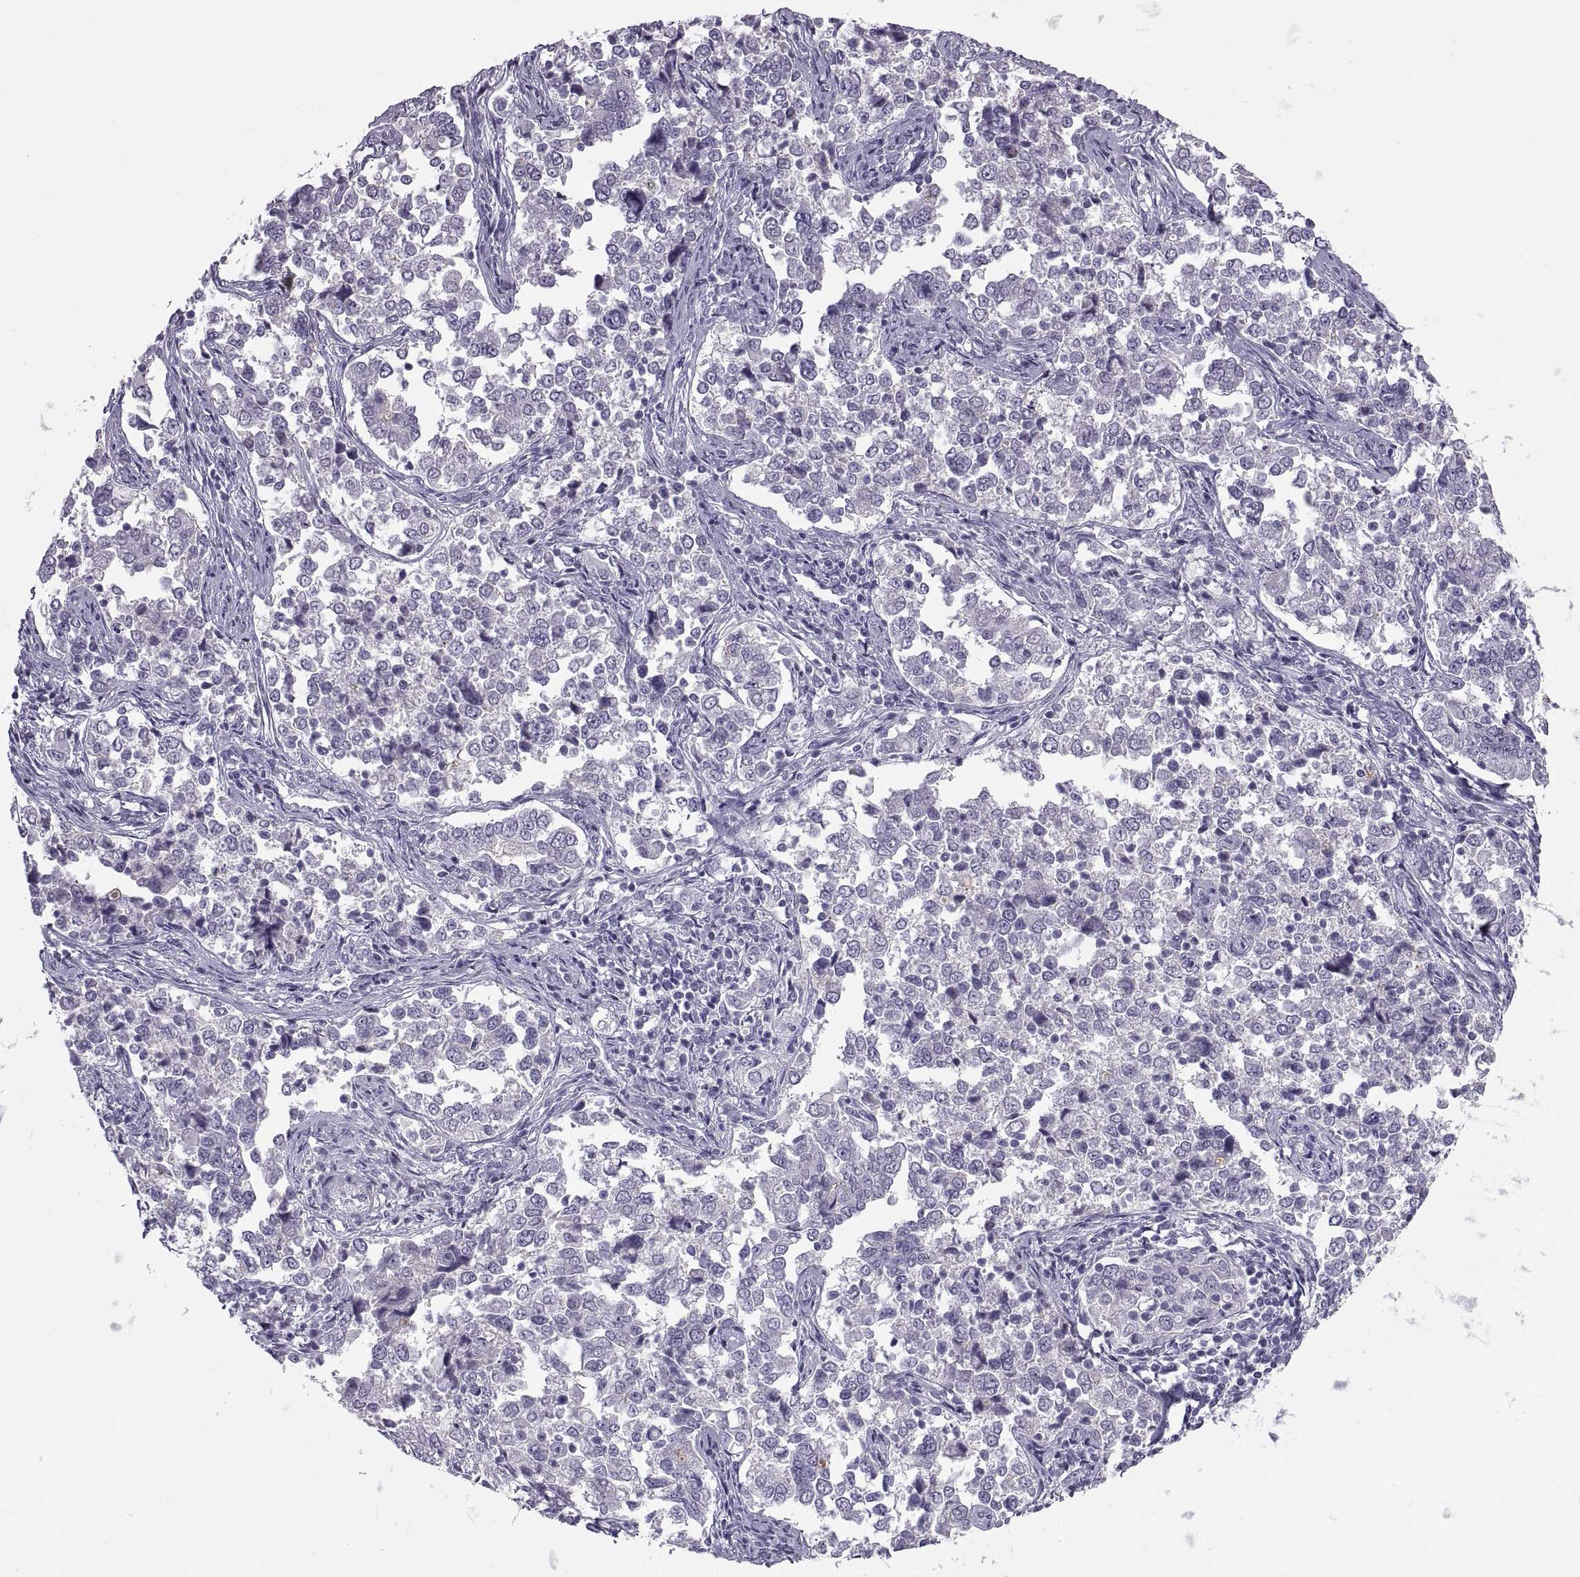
{"staining": {"intensity": "negative", "quantity": "none", "location": "none"}, "tissue": "endometrial cancer", "cell_type": "Tumor cells", "image_type": "cancer", "snomed": [{"axis": "morphology", "description": "Adenocarcinoma, NOS"}, {"axis": "topography", "description": "Endometrium"}], "caption": "IHC of endometrial cancer (adenocarcinoma) displays no staining in tumor cells. (Brightfield microscopy of DAB immunohistochemistry at high magnification).", "gene": "QRICH2", "patient": {"sex": "female", "age": 43}}